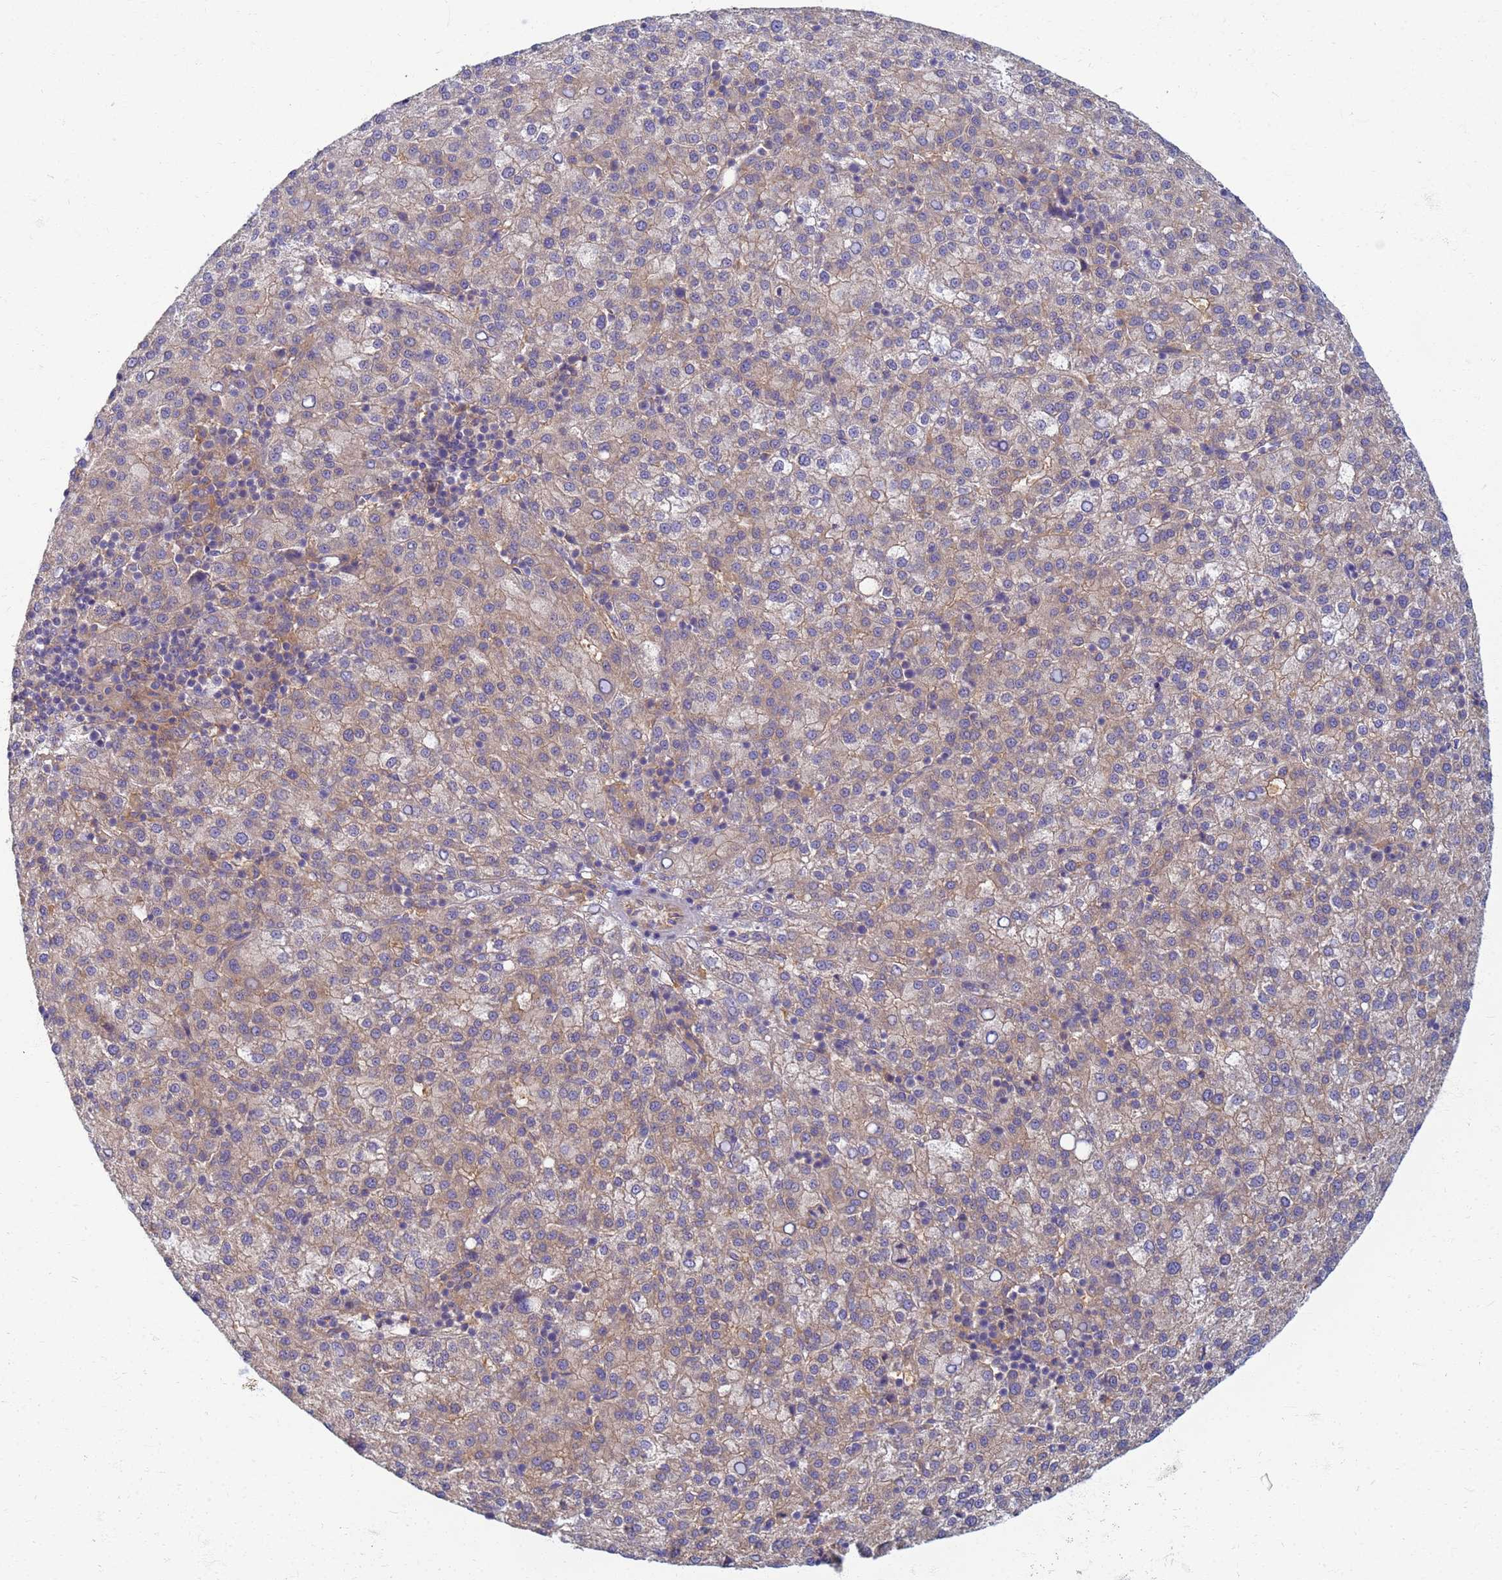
{"staining": {"intensity": "moderate", "quantity": ">75%", "location": "cytoplasmic/membranous"}, "tissue": "liver cancer", "cell_type": "Tumor cells", "image_type": "cancer", "snomed": [{"axis": "morphology", "description": "Carcinoma, Hepatocellular, NOS"}, {"axis": "topography", "description": "Liver"}], "caption": "There is medium levels of moderate cytoplasmic/membranous staining in tumor cells of liver cancer, as demonstrated by immunohistochemical staining (brown color).", "gene": "EEA1", "patient": {"sex": "female", "age": 58}}